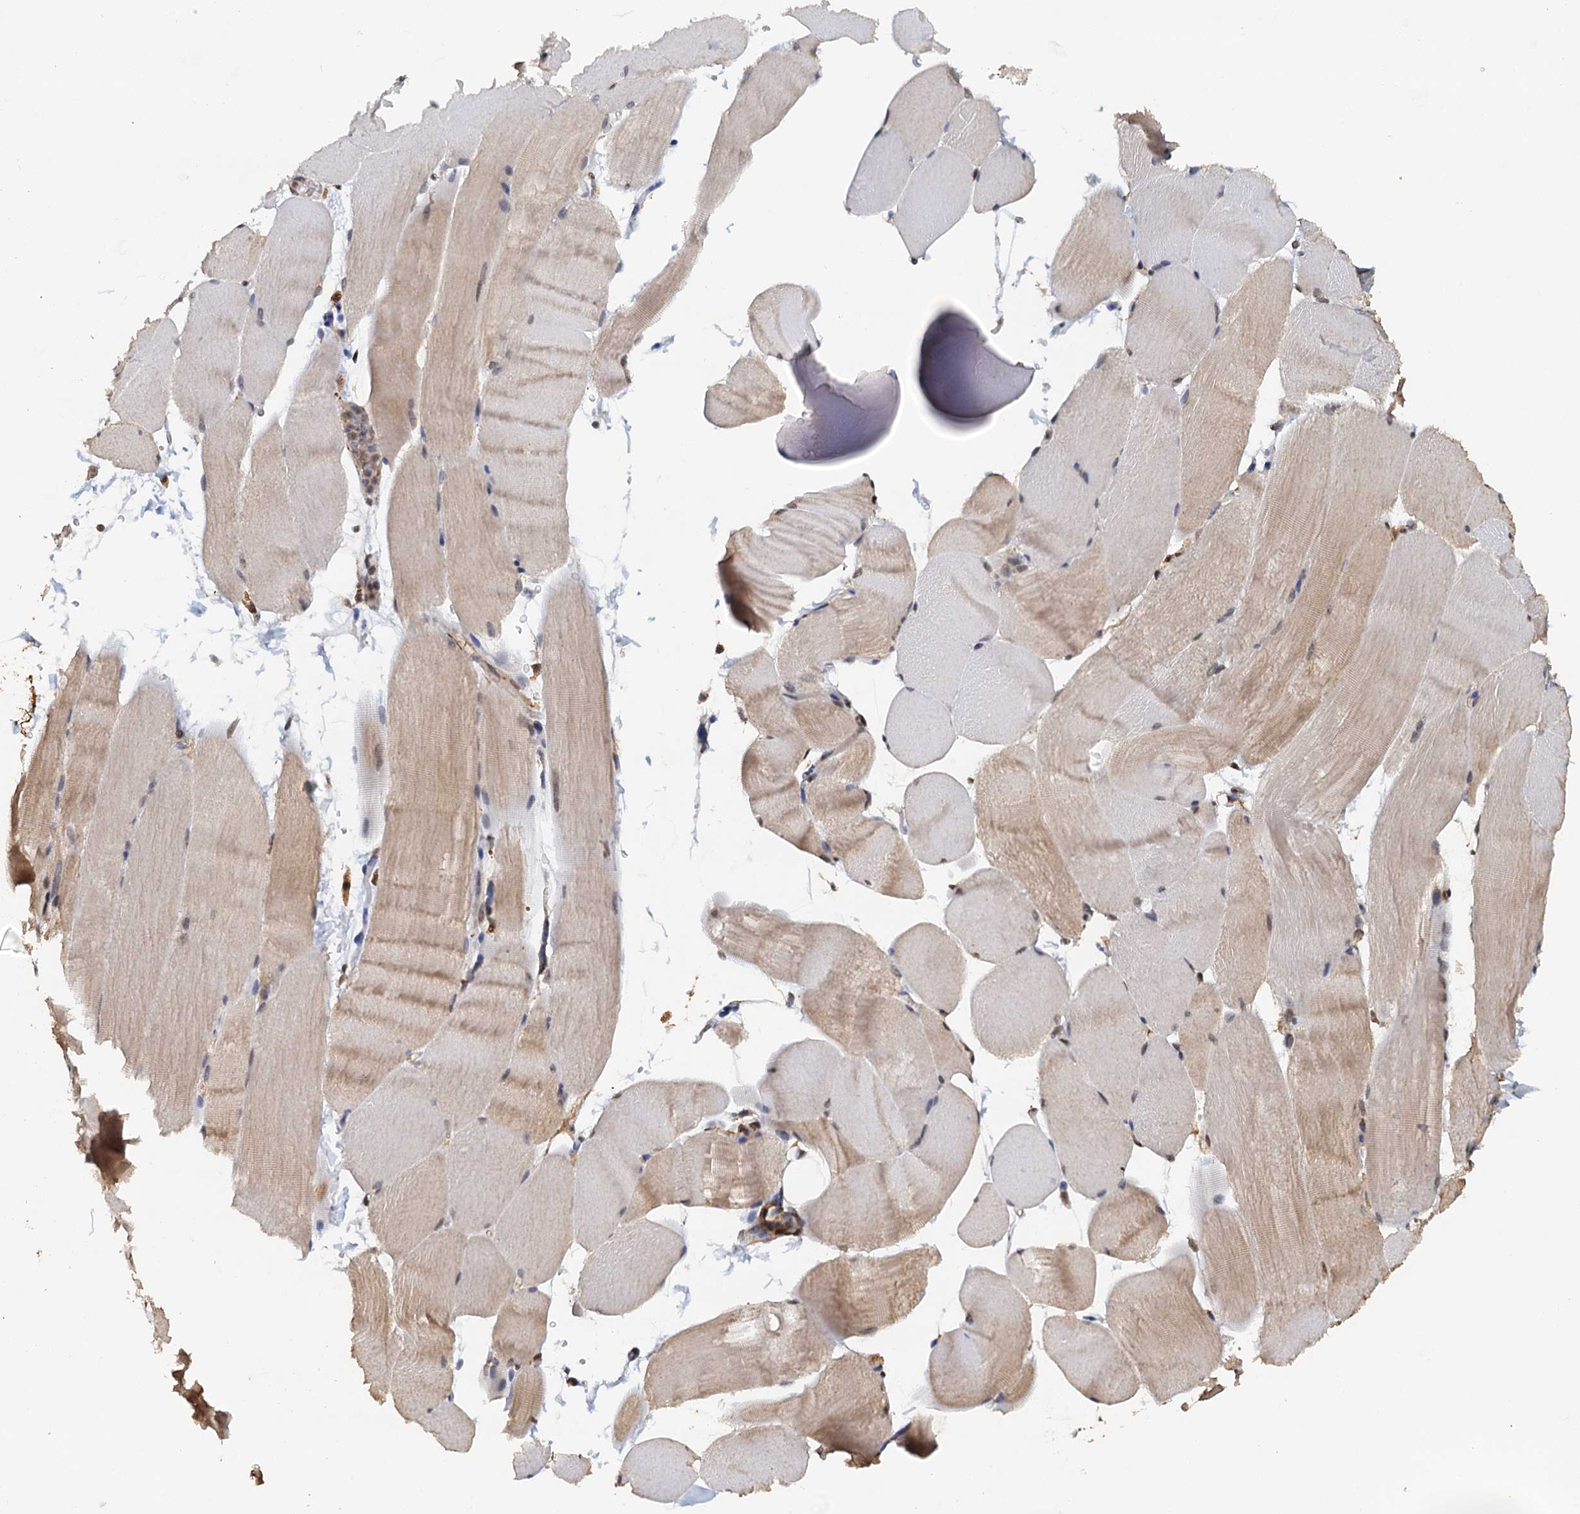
{"staining": {"intensity": "weak", "quantity": "<25%", "location": "cytoplasmic/membranous"}, "tissue": "skeletal muscle", "cell_type": "Myocytes", "image_type": "normal", "snomed": [{"axis": "morphology", "description": "Normal tissue, NOS"}, {"axis": "topography", "description": "Skeletal muscle"}, {"axis": "topography", "description": "Parathyroid gland"}], "caption": "Image shows no significant protein positivity in myocytes of unremarkable skeletal muscle.", "gene": "UBL7", "patient": {"sex": "female", "age": 37}}